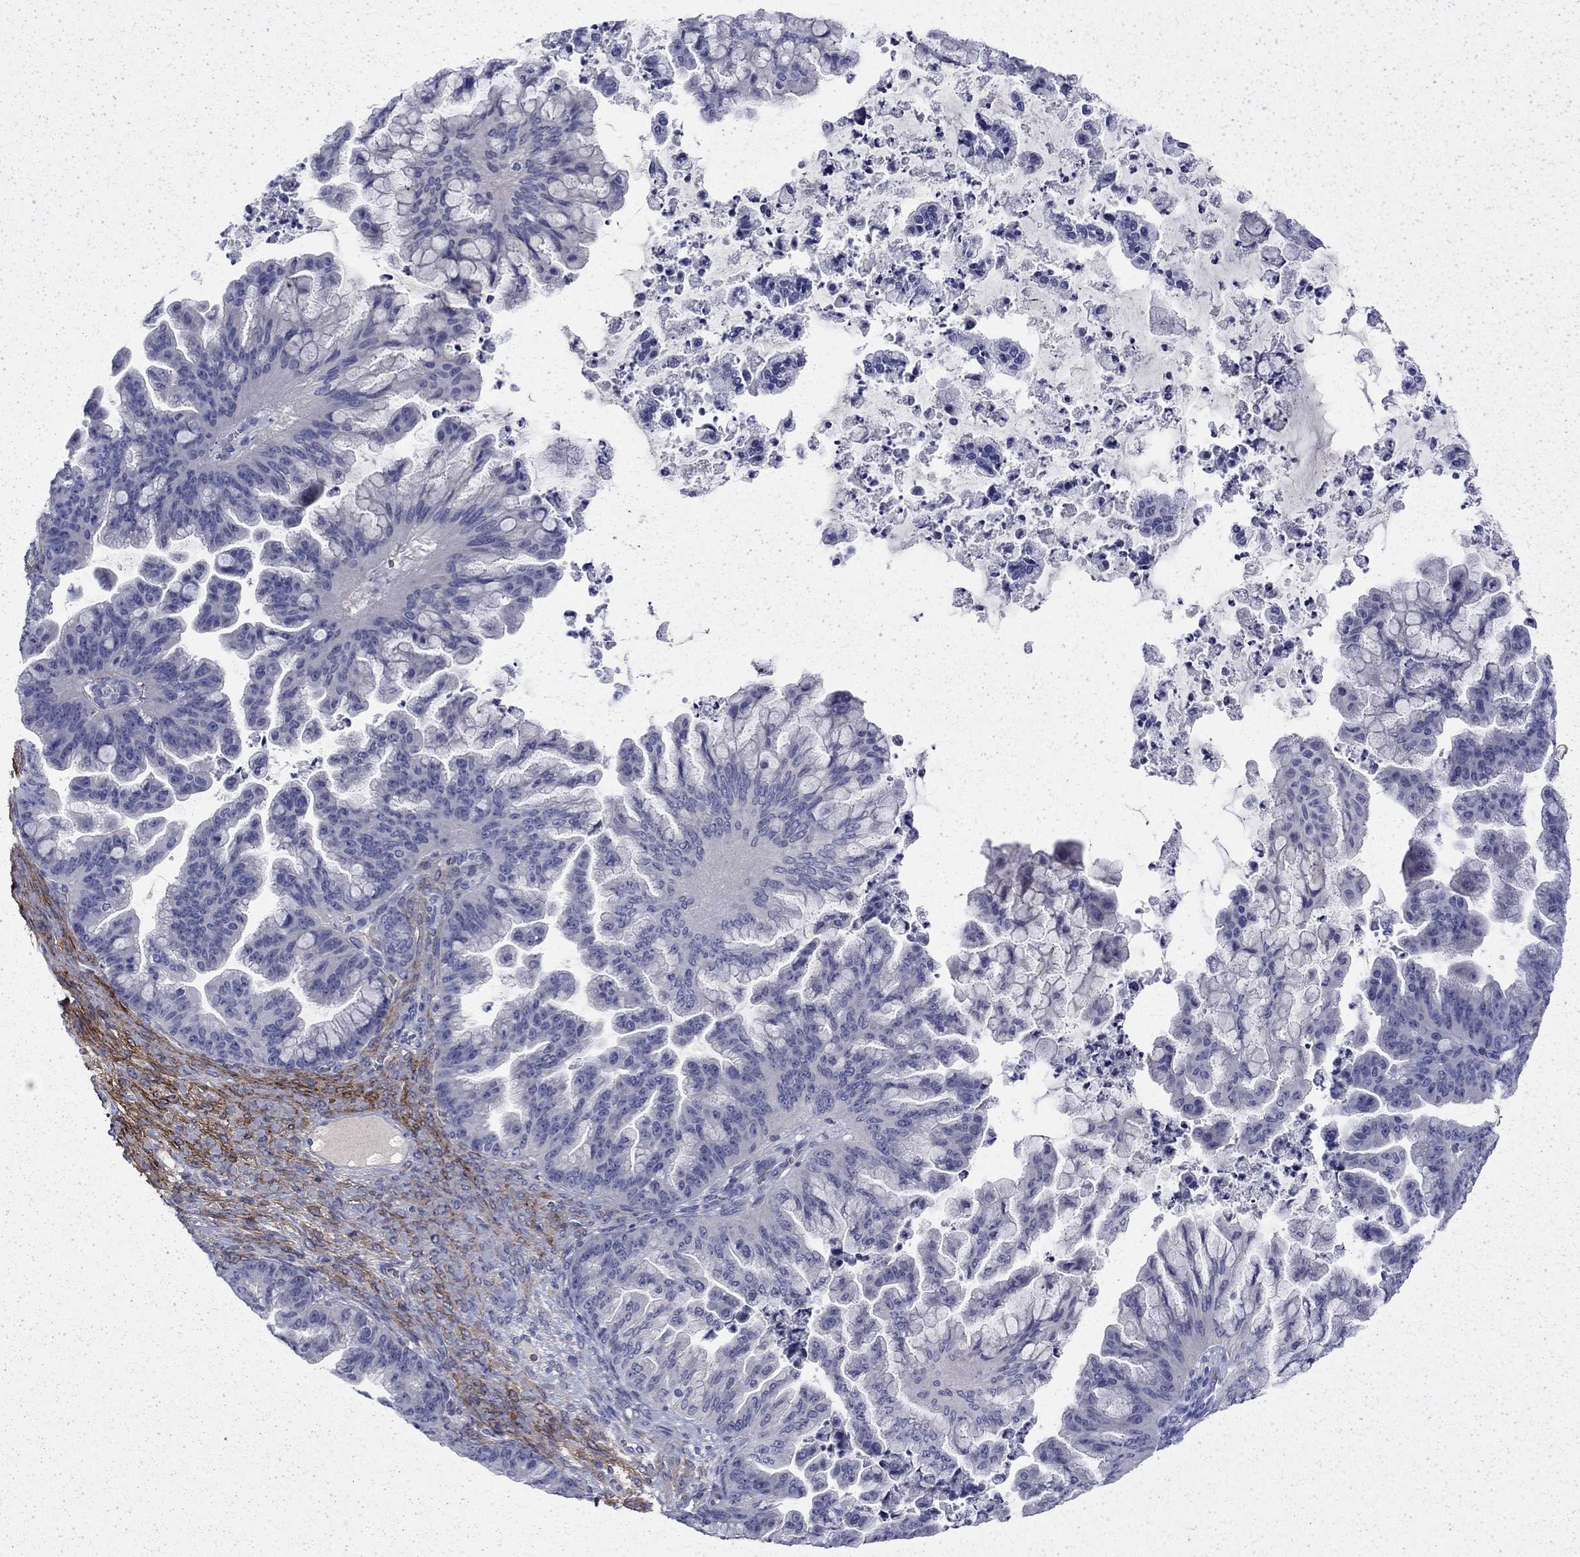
{"staining": {"intensity": "negative", "quantity": "none", "location": "none"}, "tissue": "ovarian cancer", "cell_type": "Tumor cells", "image_type": "cancer", "snomed": [{"axis": "morphology", "description": "Cystadenocarcinoma, mucinous, NOS"}, {"axis": "topography", "description": "Ovary"}], "caption": "This is an immunohistochemistry image of human ovarian mucinous cystadenocarcinoma. There is no expression in tumor cells.", "gene": "ENPP6", "patient": {"sex": "female", "age": 67}}